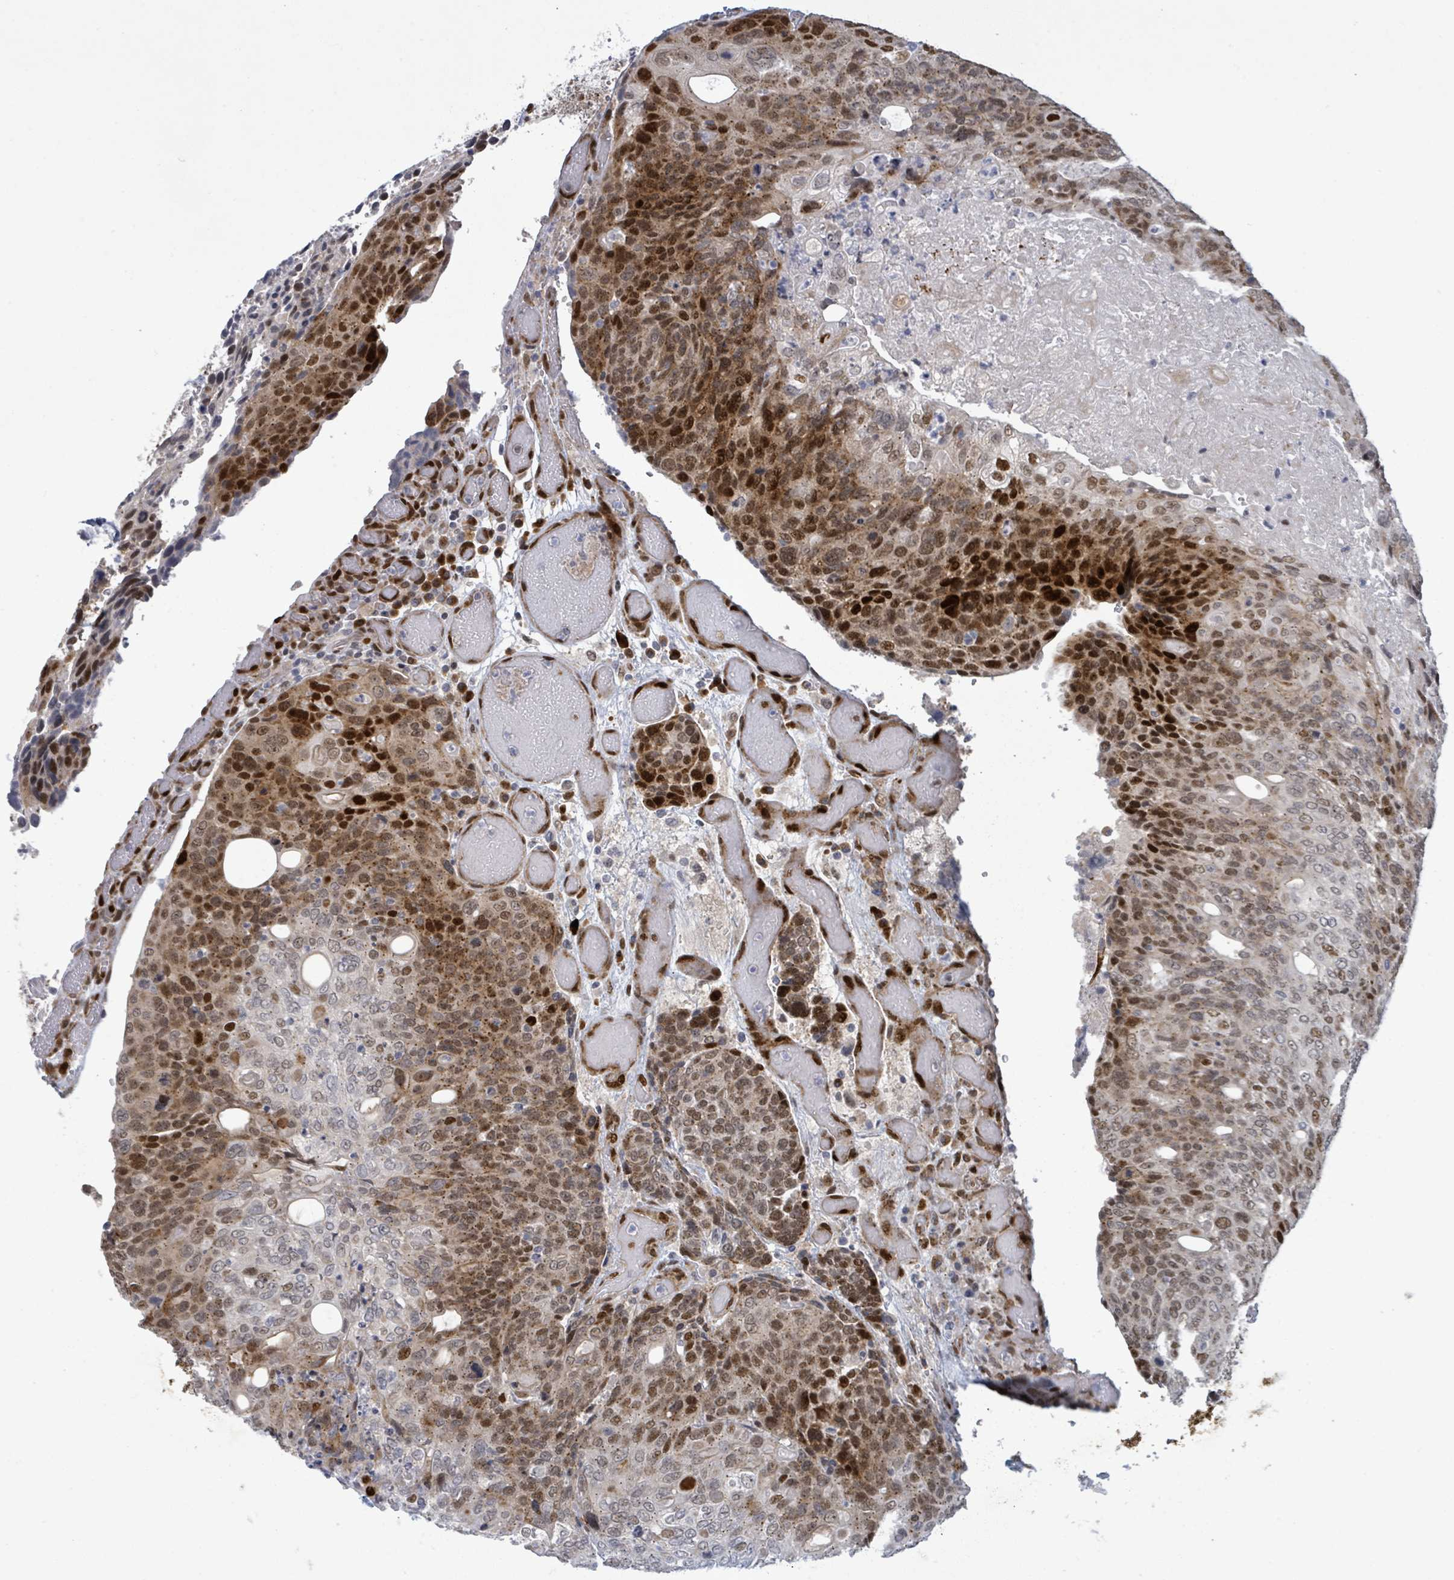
{"staining": {"intensity": "moderate", "quantity": ">75%", "location": "cytoplasmic/membranous,nuclear"}, "tissue": "urothelial cancer", "cell_type": "Tumor cells", "image_type": "cancer", "snomed": [{"axis": "morphology", "description": "Urothelial carcinoma, High grade"}, {"axis": "topography", "description": "Urinary bladder"}], "caption": "Brown immunohistochemical staining in human urothelial cancer exhibits moderate cytoplasmic/membranous and nuclear staining in approximately >75% of tumor cells.", "gene": "TUSC1", "patient": {"sex": "female", "age": 70}}